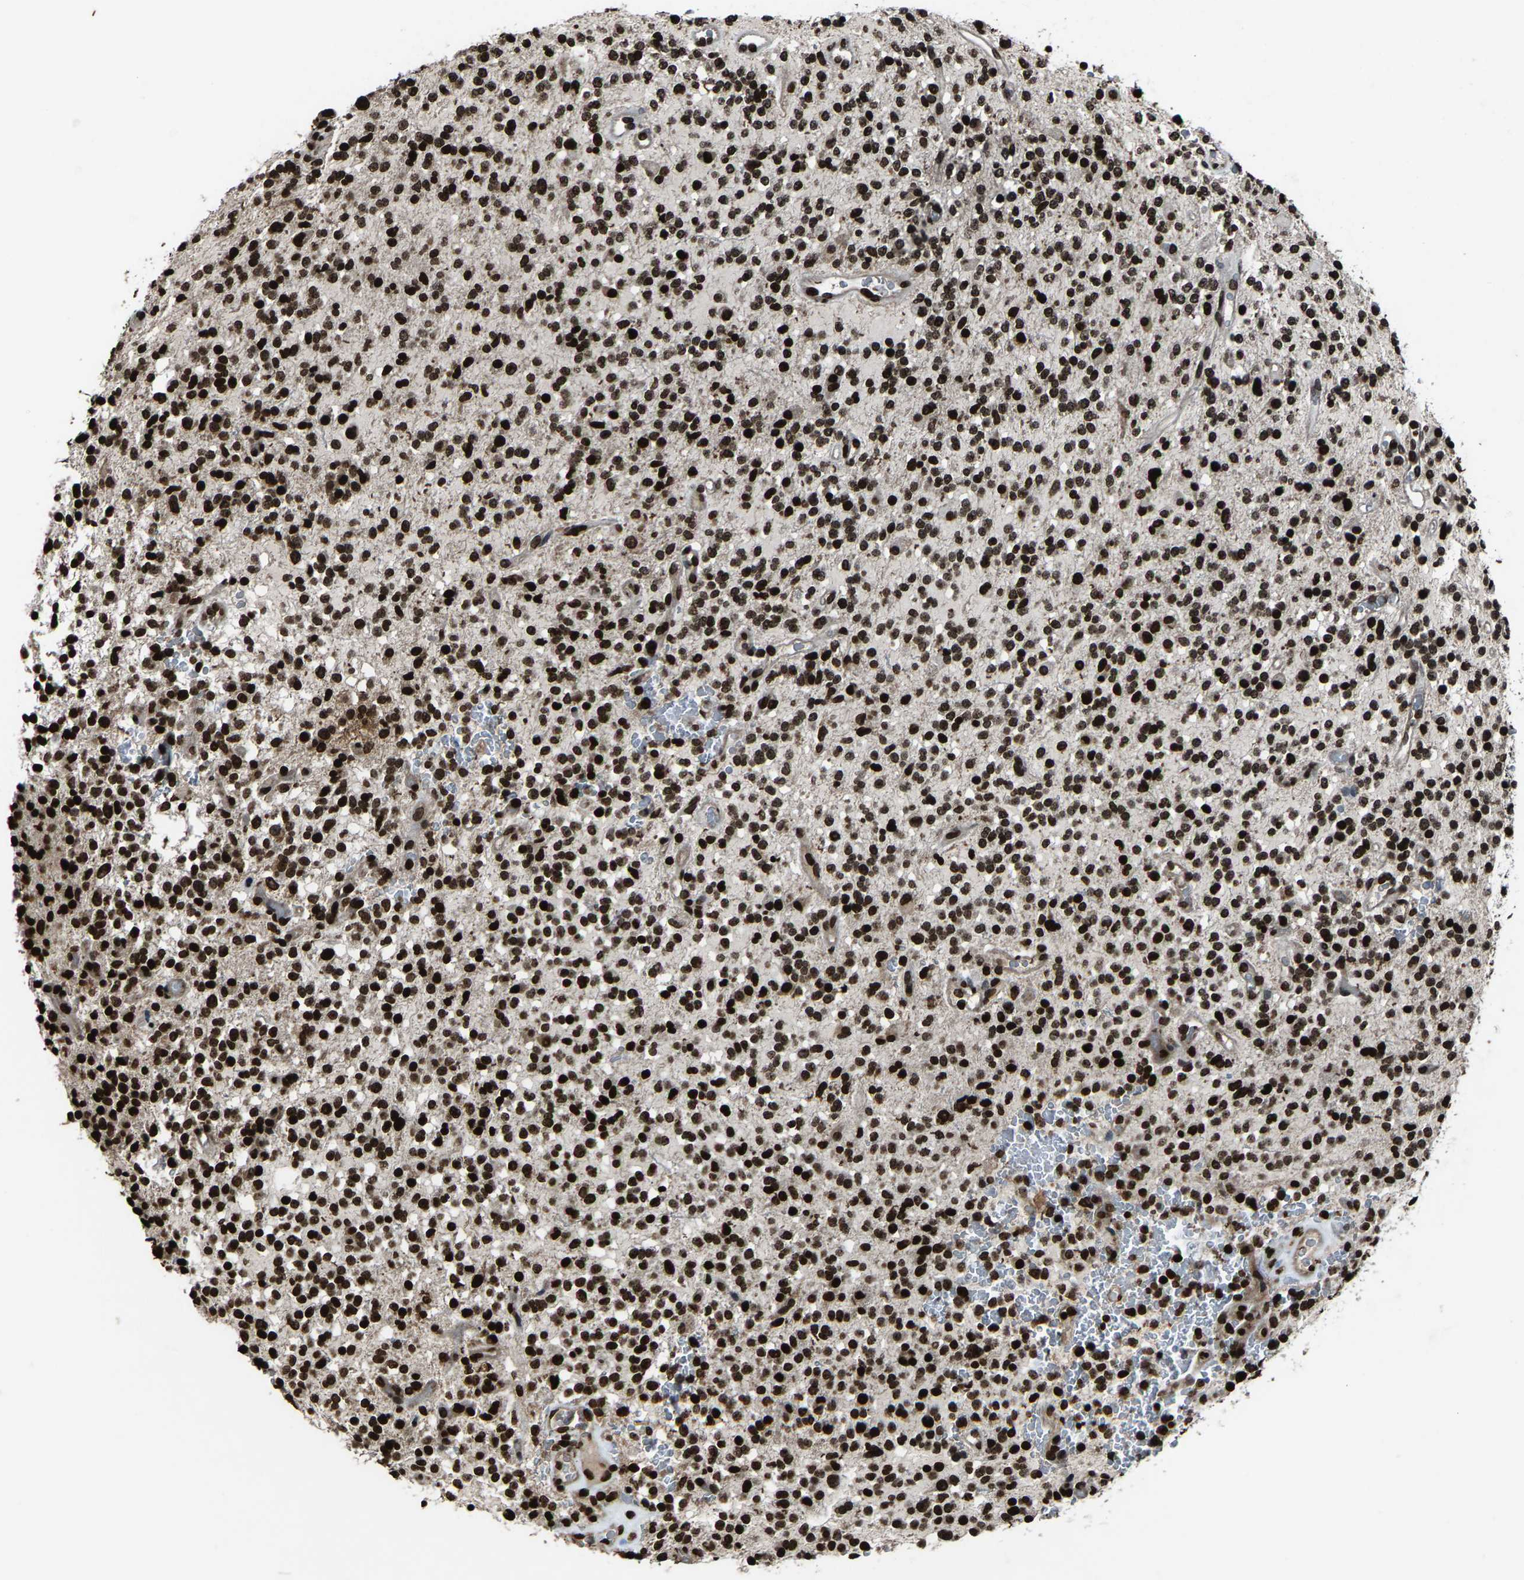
{"staining": {"intensity": "strong", "quantity": ">75%", "location": "nuclear"}, "tissue": "glioma", "cell_type": "Tumor cells", "image_type": "cancer", "snomed": [{"axis": "morphology", "description": "Glioma, malignant, High grade"}, {"axis": "topography", "description": "Brain"}], "caption": "This is an image of immunohistochemistry (IHC) staining of glioma, which shows strong positivity in the nuclear of tumor cells.", "gene": "H4C1", "patient": {"sex": "male", "age": 48}}